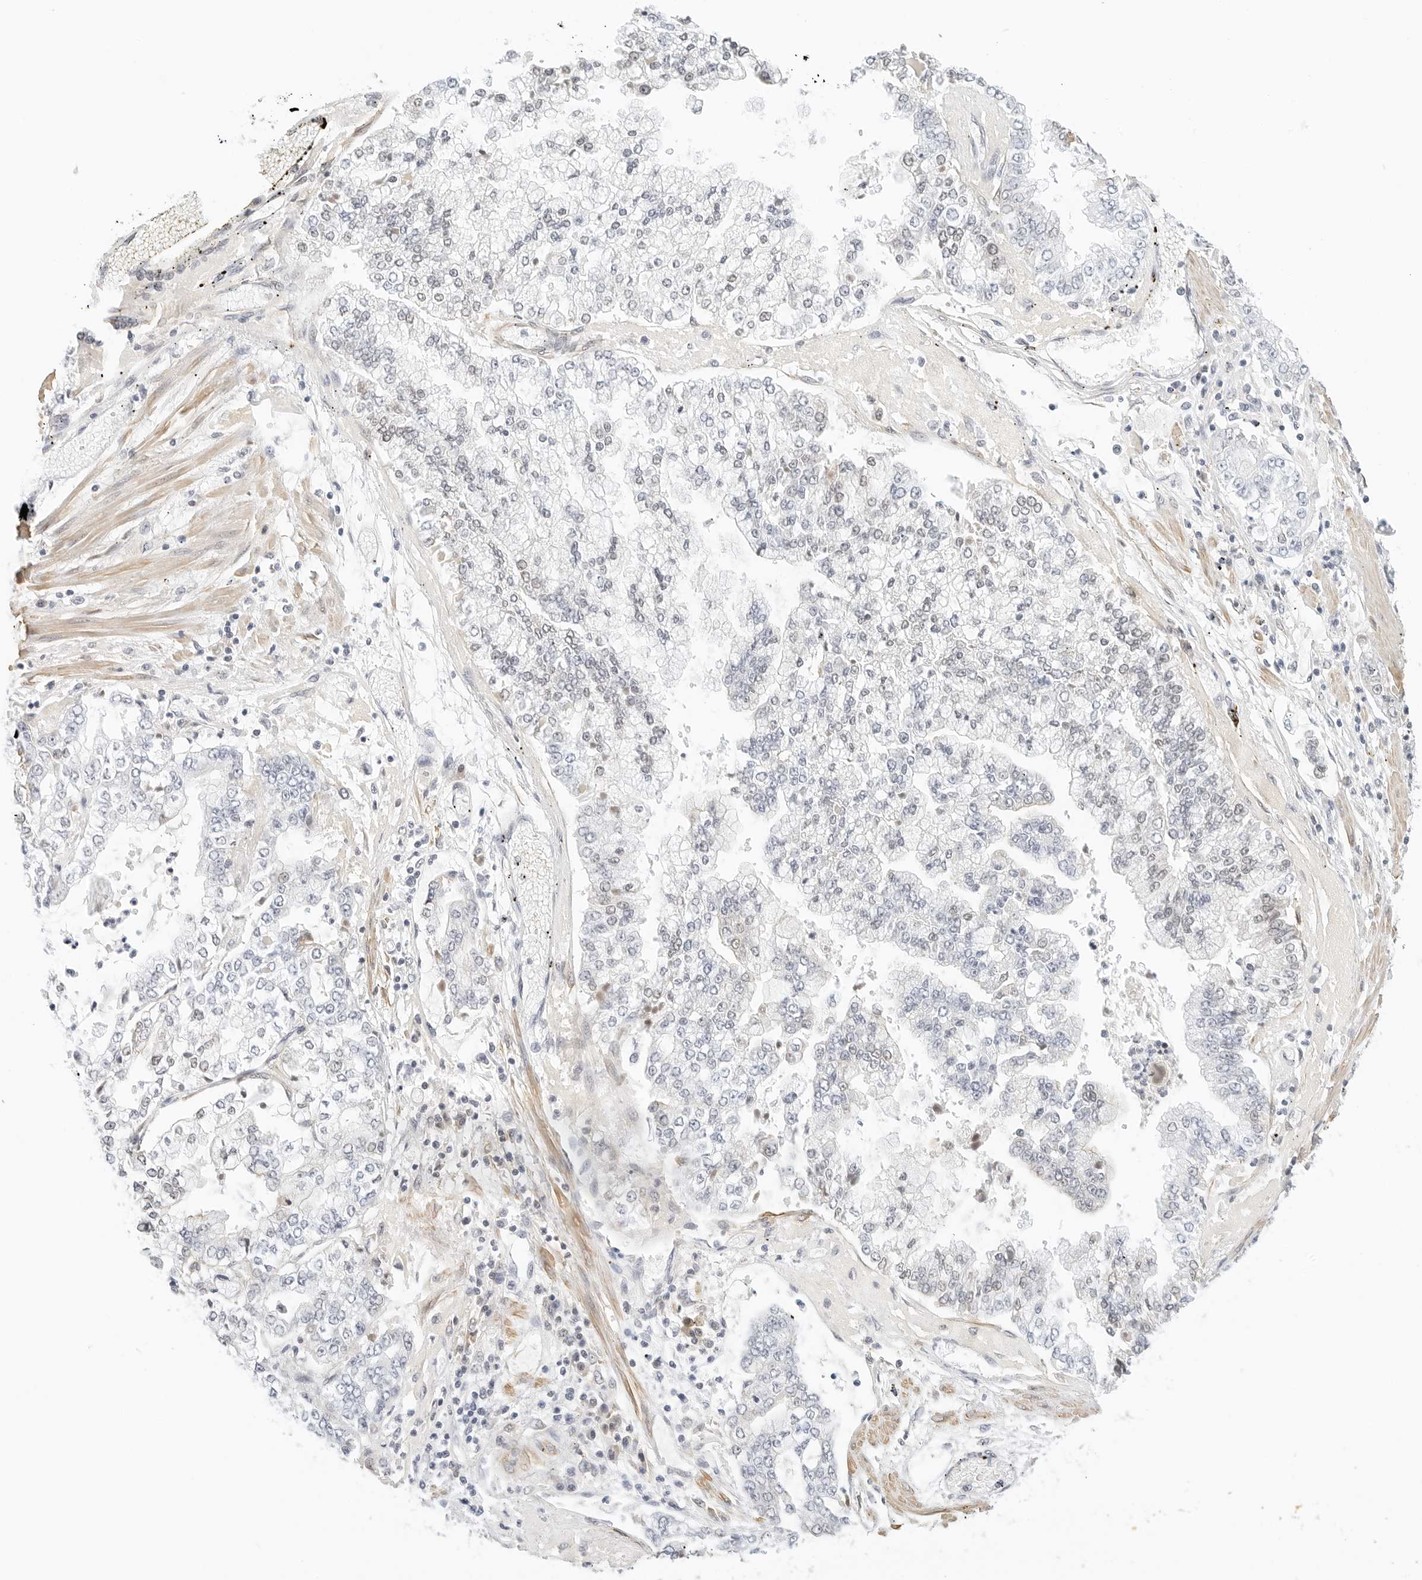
{"staining": {"intensity": "negative", "quantity": "none", "location": "none"}, "tissue": "stomach cancer", "cell_type": "Tumor cells", "image_type": "cancer", "snomed": [{"axis": "morphology", "description": "Adenocarcinoma, NOS"}, {"axis": "topography", "description": "Stomach"}], "caption": "DAB (3,3'-diaminobenzidine) immunohistochemical staining of human stomach cancer (adenocarcinoma) shows no significant expression in tumor cells.", "gene": "PKDCC", "patient": {"sex": "male", "age": 76}}